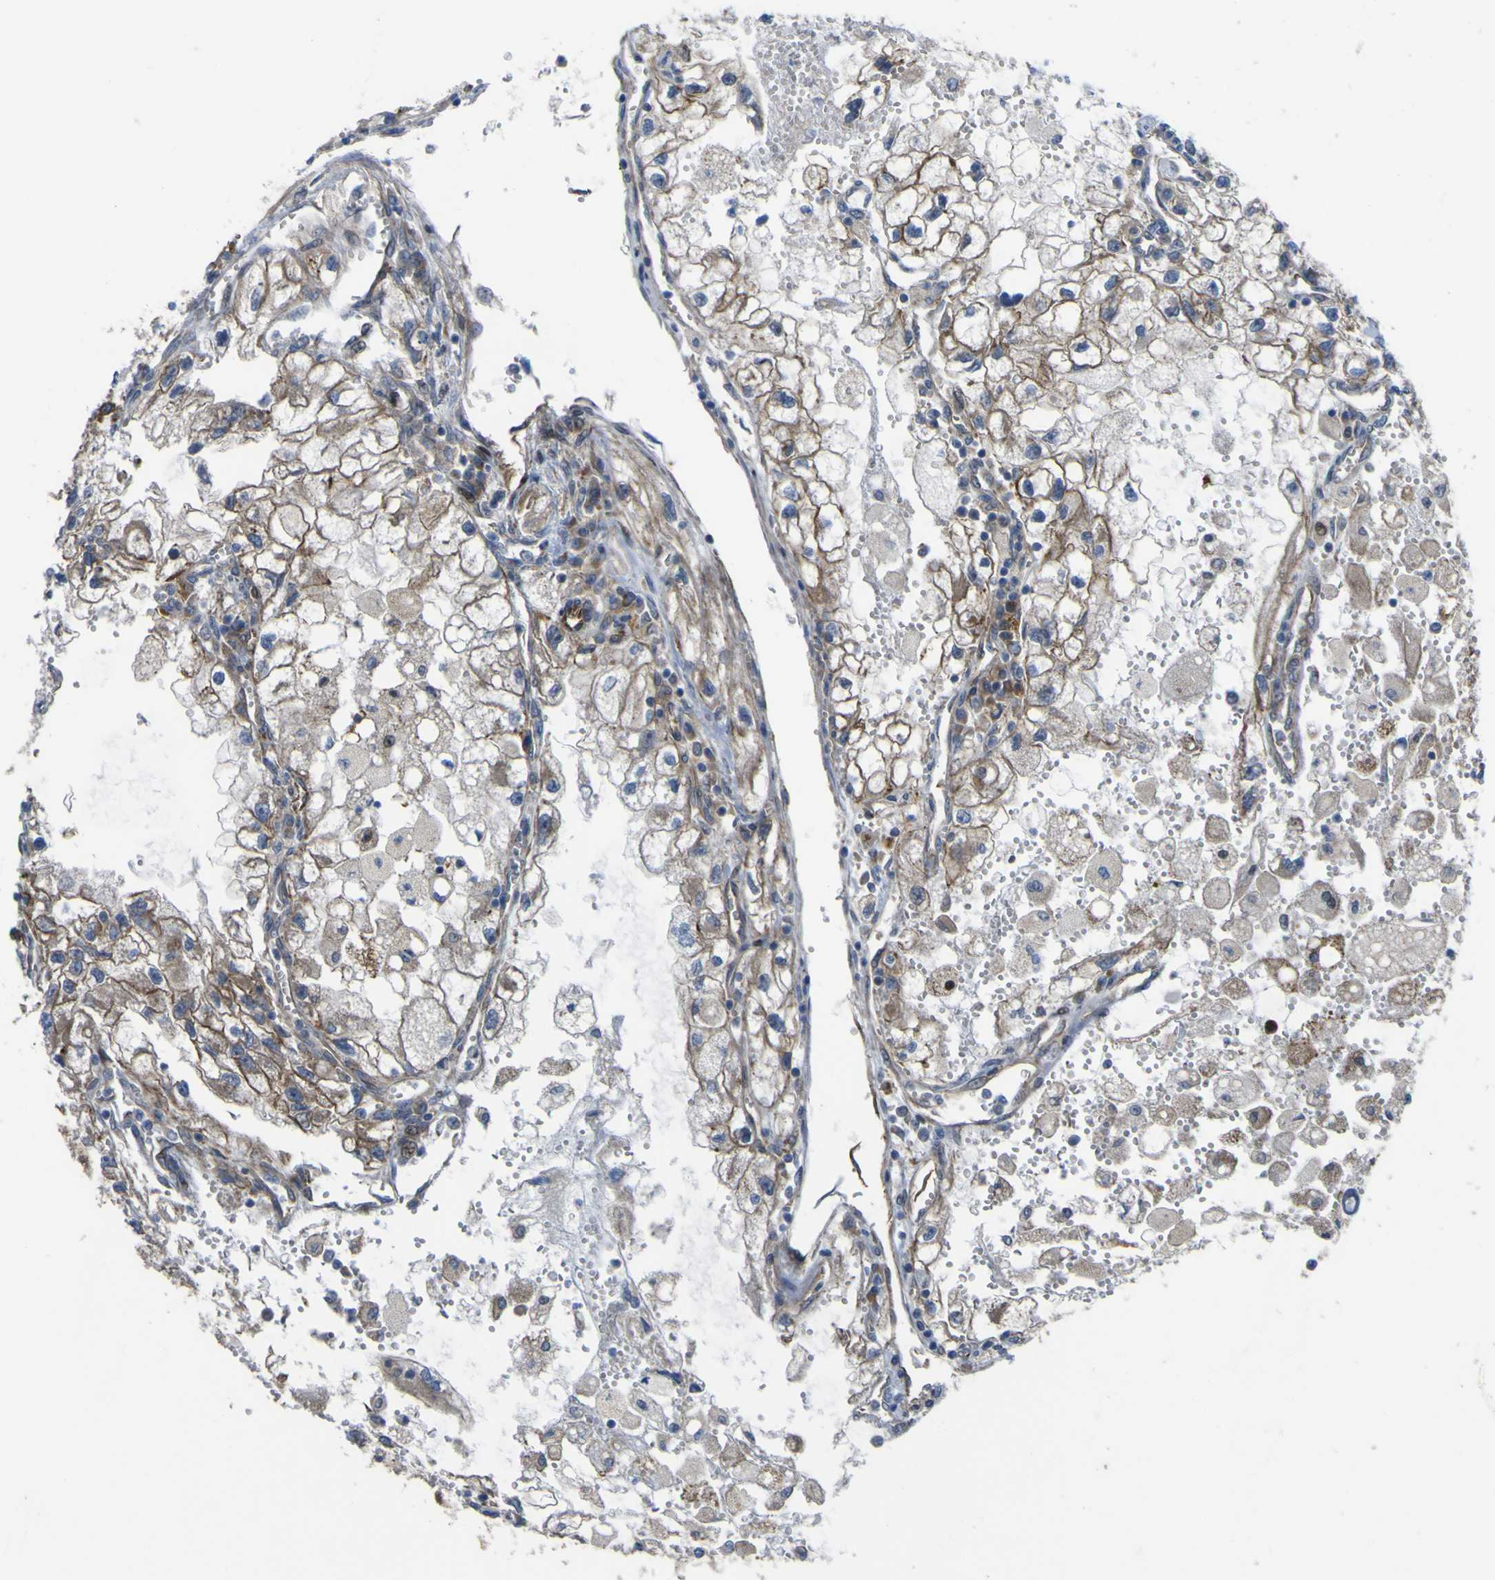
{"staining": {"intensity": "moderate", "quantity": ">75%", "location": "cytoplasmic/membranous"}, "tissue": "renal cancer", "cell_type": "Tumor cells", "image_type": "cancer", "snomed": [{"axis": "morphology", "description": "Adenocarcinoma, NOS"}, {"axis": "topography", "description": "Kidney"}], "caption": "Brown immunohistochemical staining in renal cancer (adenocarcinoma) shows moderate cytoplasmic/membranous positivity in about >75% of tumor cells.", "gene": "FBXO30", "patient": {"sex": "female", "age": 70}}